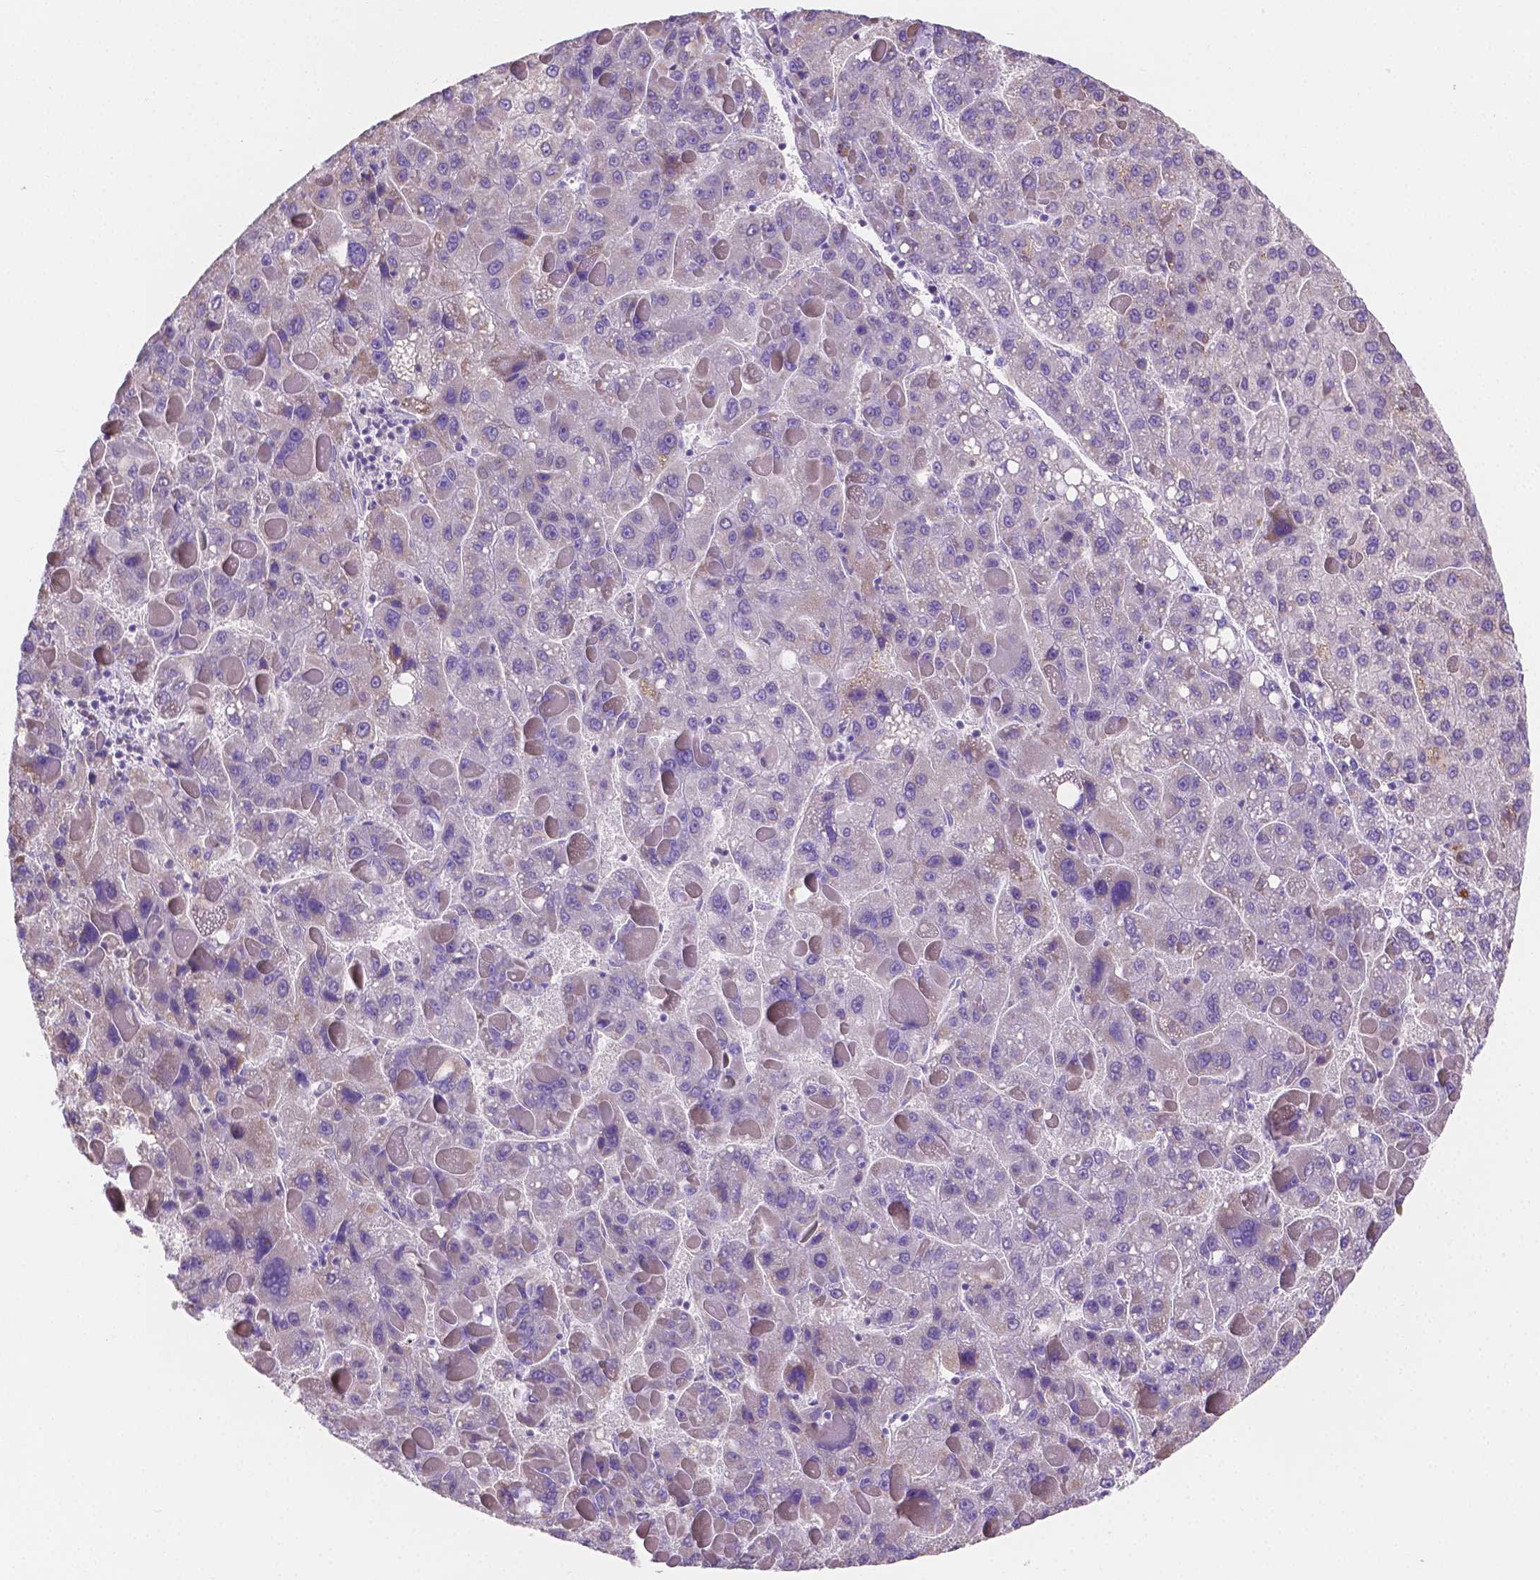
{"staining": {"intensity": "negative", "quantity": "none", "location": "none"}, "tissue": "liver cancer", "cell_type": "Tumor cells", "image_type": "cancer", "snomed": [{"axis": "morphology", "description": "Carcinoma, Hepatocellular, NOS"}, {"axis": "topography", "description": "Liver"}], "caption": "High power microscopy photomicrograph of an immunohistochemistry (IHC) photomicrograph of liver cancer (hepatocellular carcinoma), revealing no significant staining in tumor cells.", "gene": "TMEM130", "patient": {"sex": "female", "age": 82}}